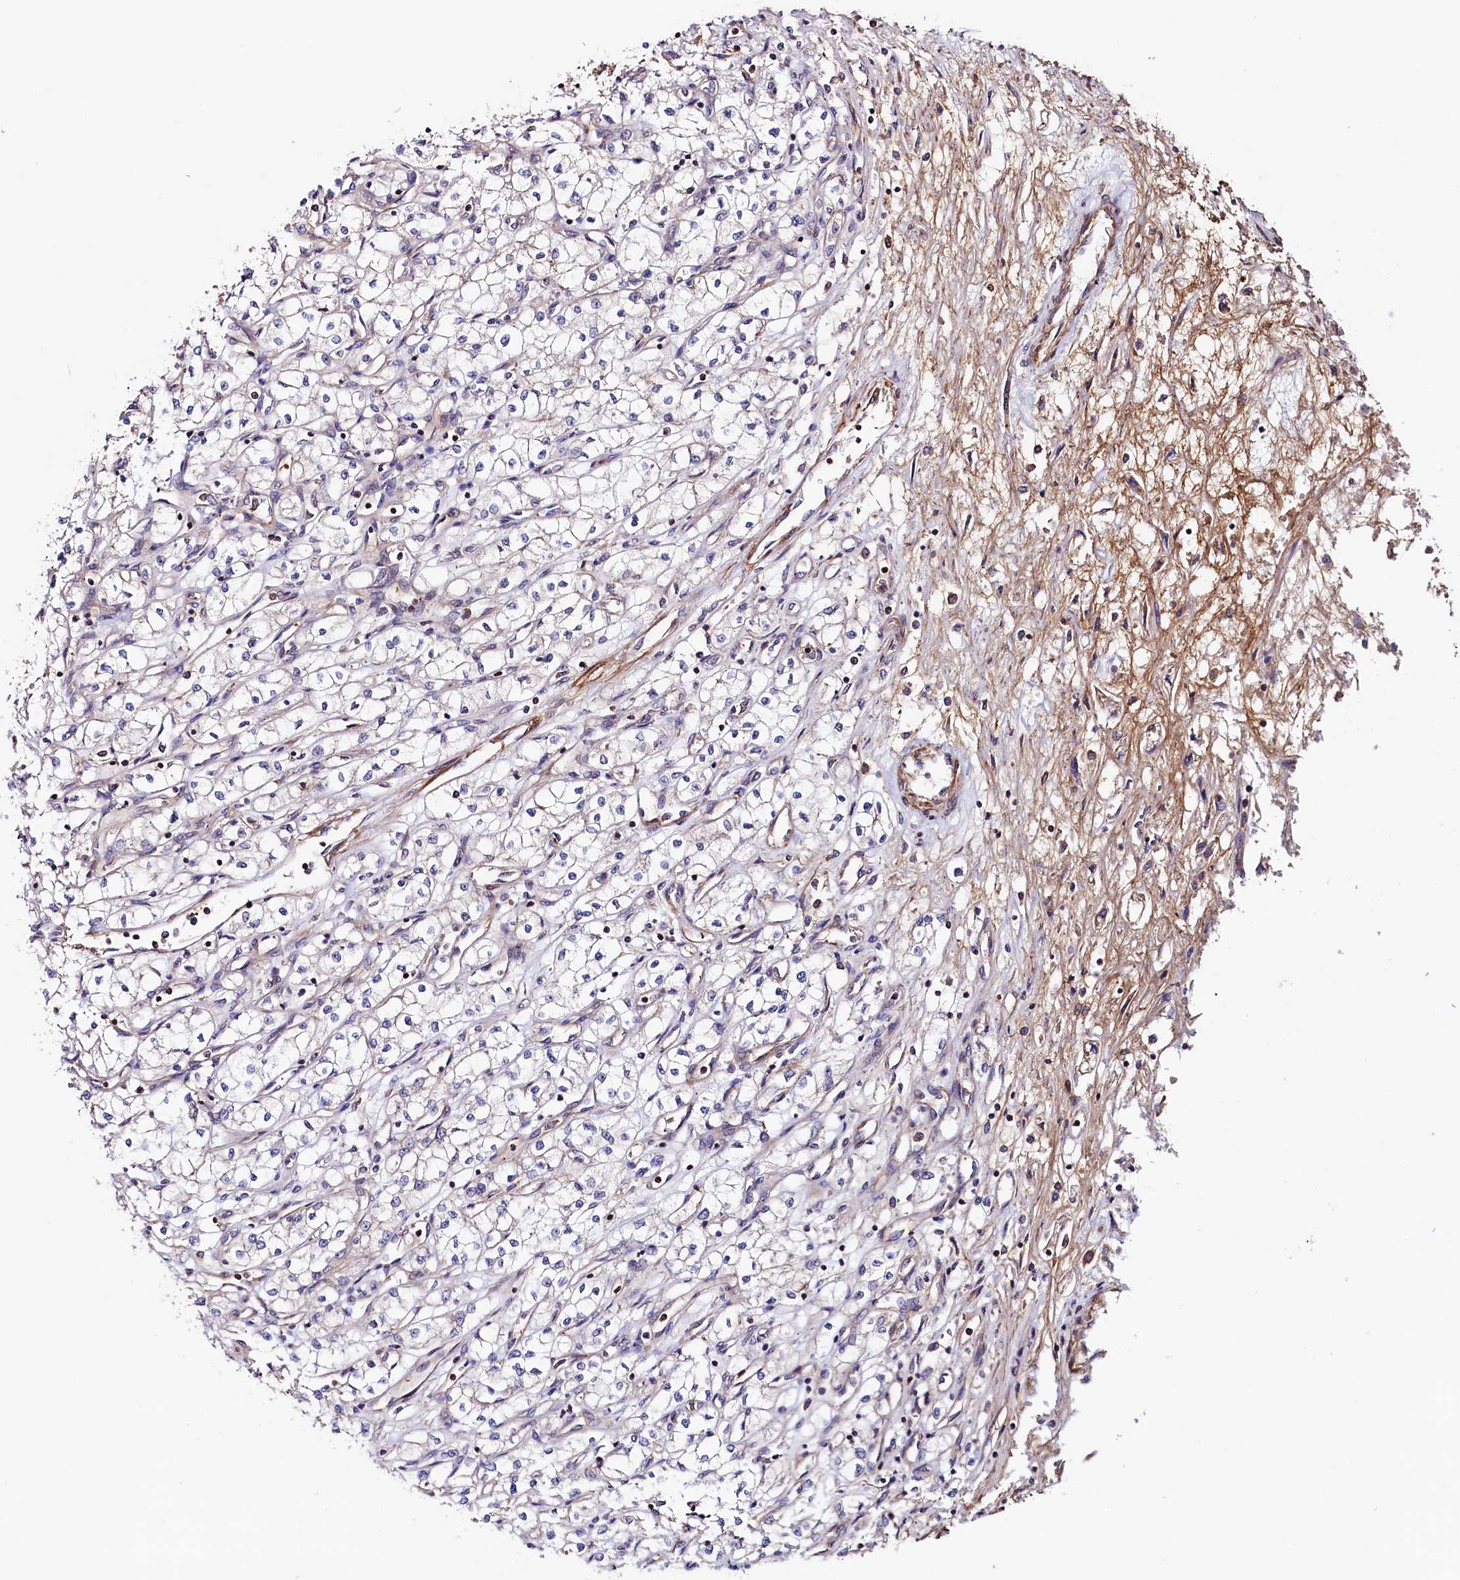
{"staining": {"intensity": "negative", "quantity": "none", "location": "none"}, "tissue": "renal cancer", "cell_type": "Tumor cells", "image_type": "cancer", "snomed": [{"axis": "morphology", "description": "Adenocarcinoma, NOS"}, {"axis": "topography", "description": "Kidney"}], "caption": "Adenocarcinoma (renal) stained for a protein using immunohistochemistry (IHC) reveals no staining tumor cells.", "gene": "DUOXA1", "patient": {"sex": "male", "age": 59}}